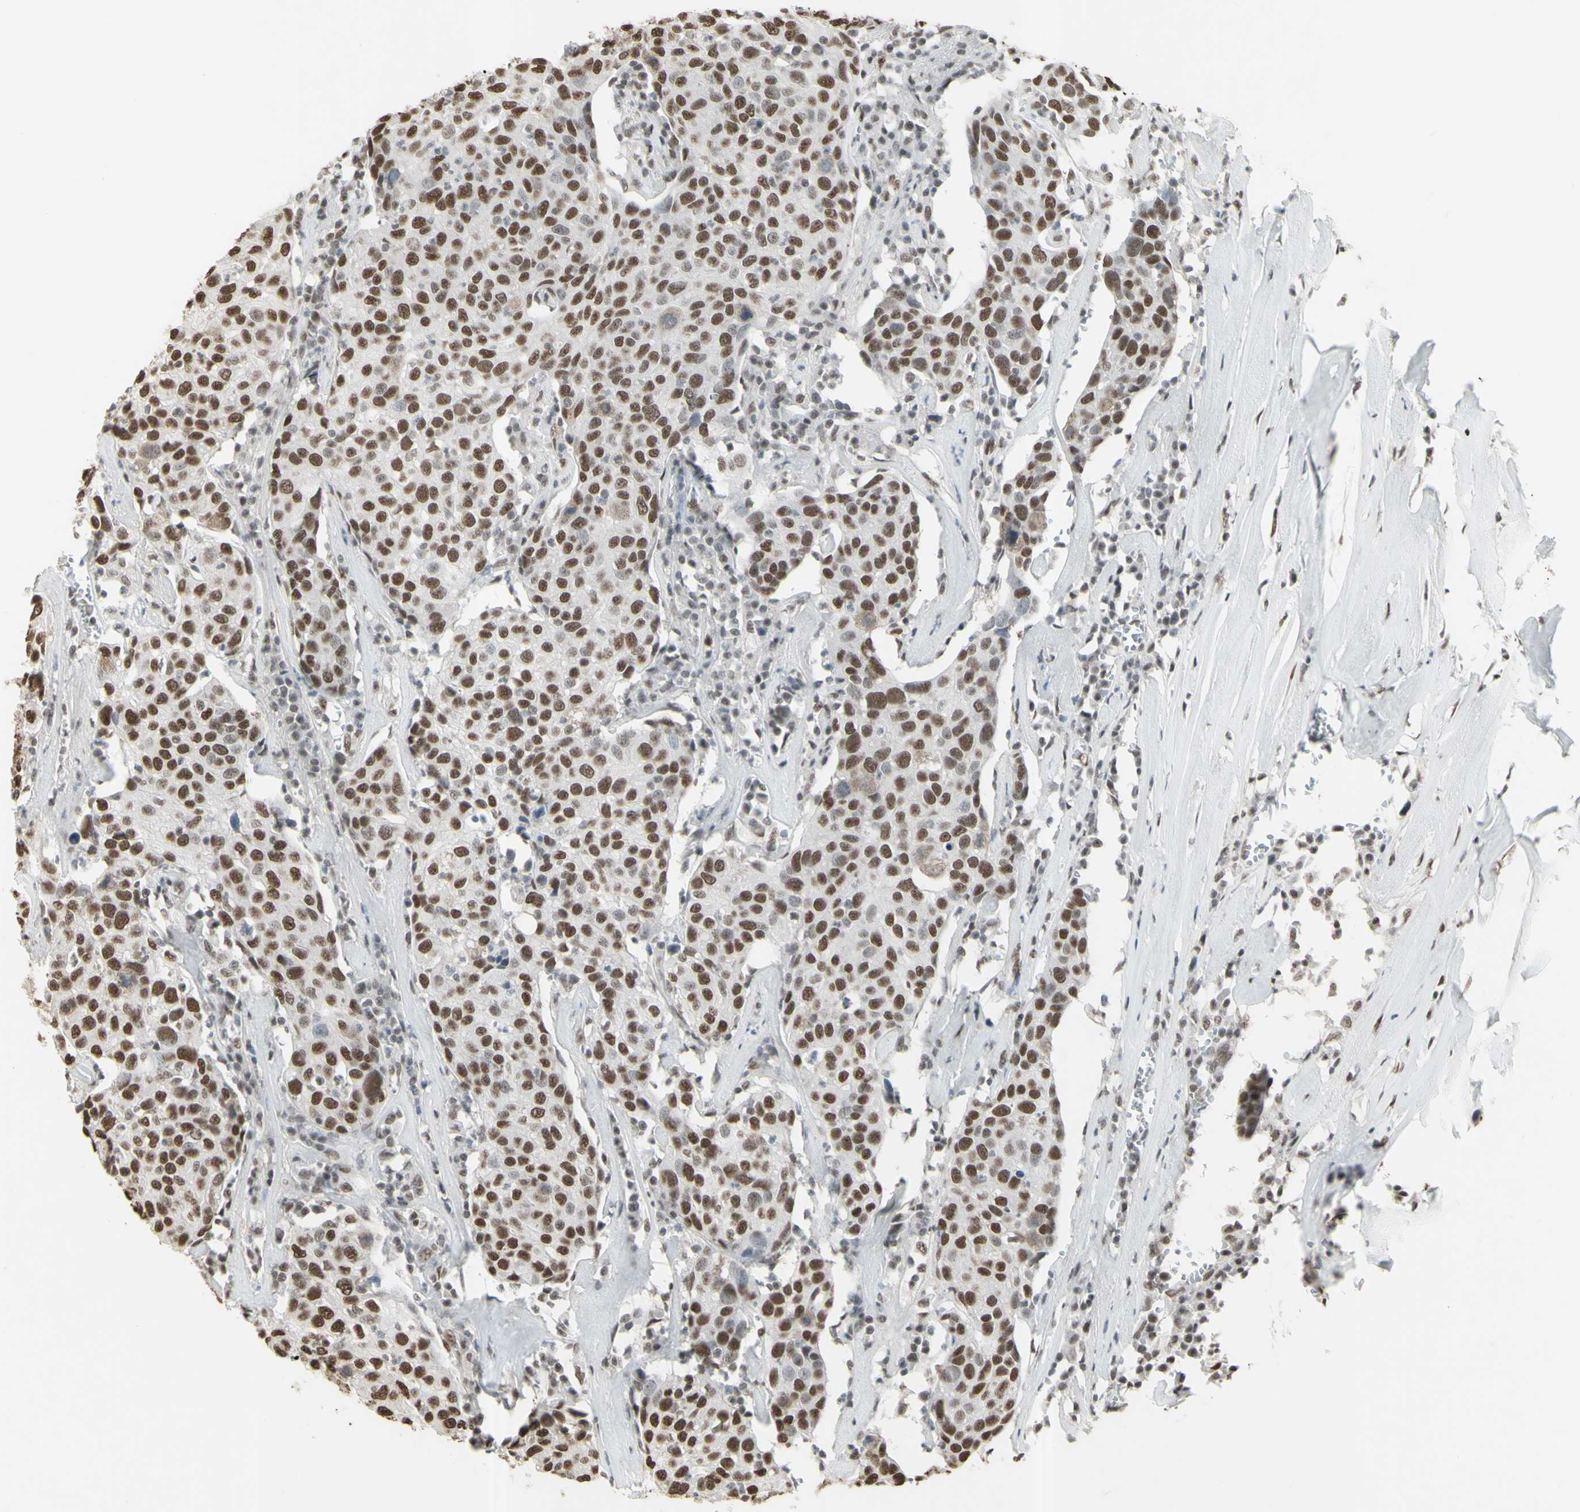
{"staining": {"intensity": "moderate", "quantity": ">75%", "location": "nuclear"}, "tissue": "head and neck cancer", "cell_type": "Tumor cells", "image_type": "cancer", "snomed": [{"axis": "morphology", "description": "Adenocarcinoma, NOS"}, {"axis": "topography", "description": "Salivary gland"}, {"axis": "topography", "description": "Head-Neck"}], "caption": "IHC image of neoplastic tissue: human head and neck cancer (adenocarcinoma) stained using IHC reveals medium levels of moderate protein expression localized specifically in the nuclear of tumor cells, appearing as a nuclear brown color.", "gene": "TRIM28", "patient": {"sex": "female", "age": 65}}